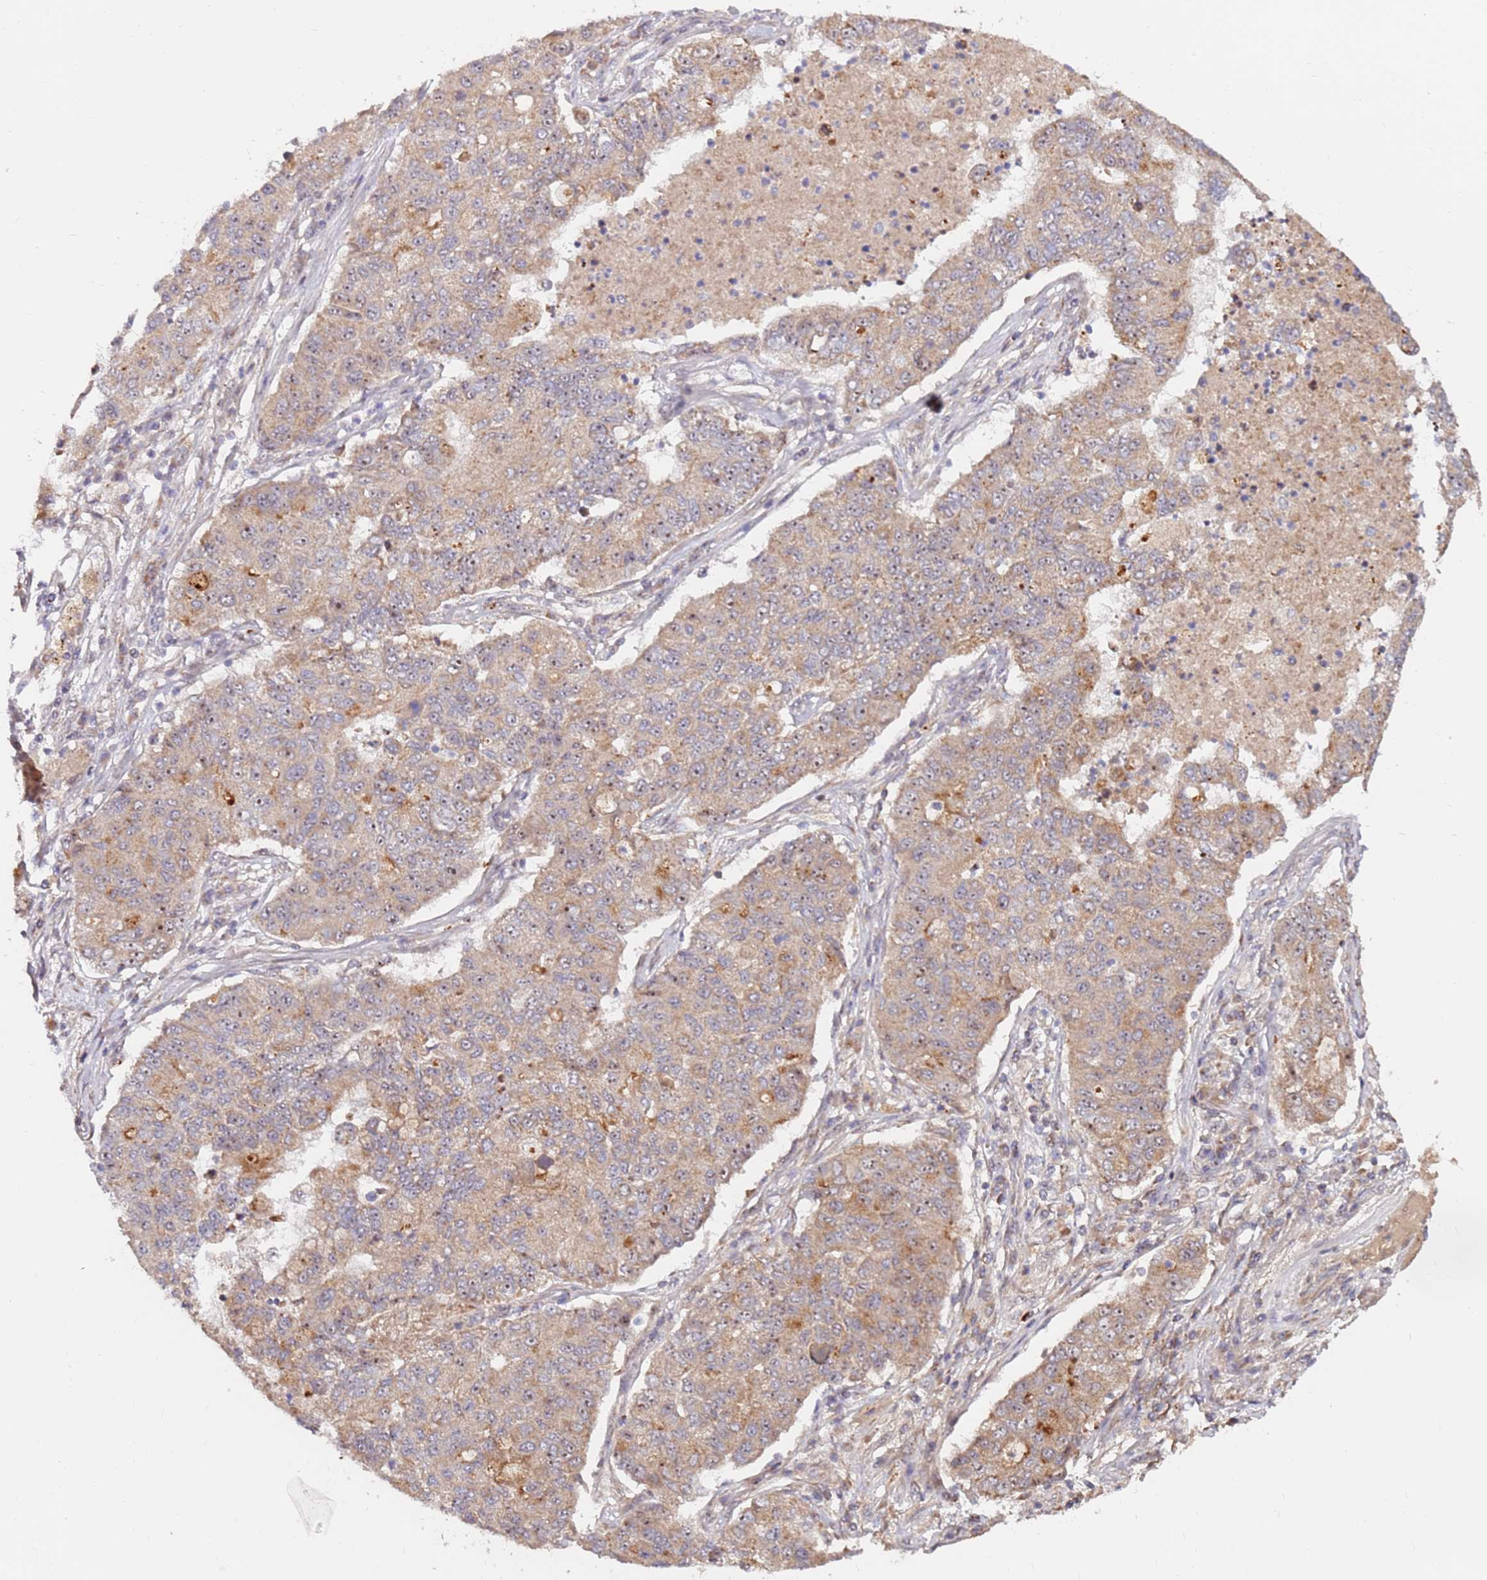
{"staining": {"intensity": "weak", "quantity": "25%-75%", "location": "cytoplasmic/membranous"}, "tissue": "lung cancer", "cell_type": "Tumor cells", "image_type": "cancer", "snomed": [{"axis": "morphology", "description": "Squamous cell carcinoma, NOS"}, {"axis": "topography", "description": "Lung"}], "caption": "Brown immunohistochemical staining in human squamous cell carcinoma (lung) demonstrates weak cytoplasmic/membranous positivity in approximately 25%-75% of tumor cells.", "gene": "KIF25", "patient": {"sex": "male", "age": 74}}